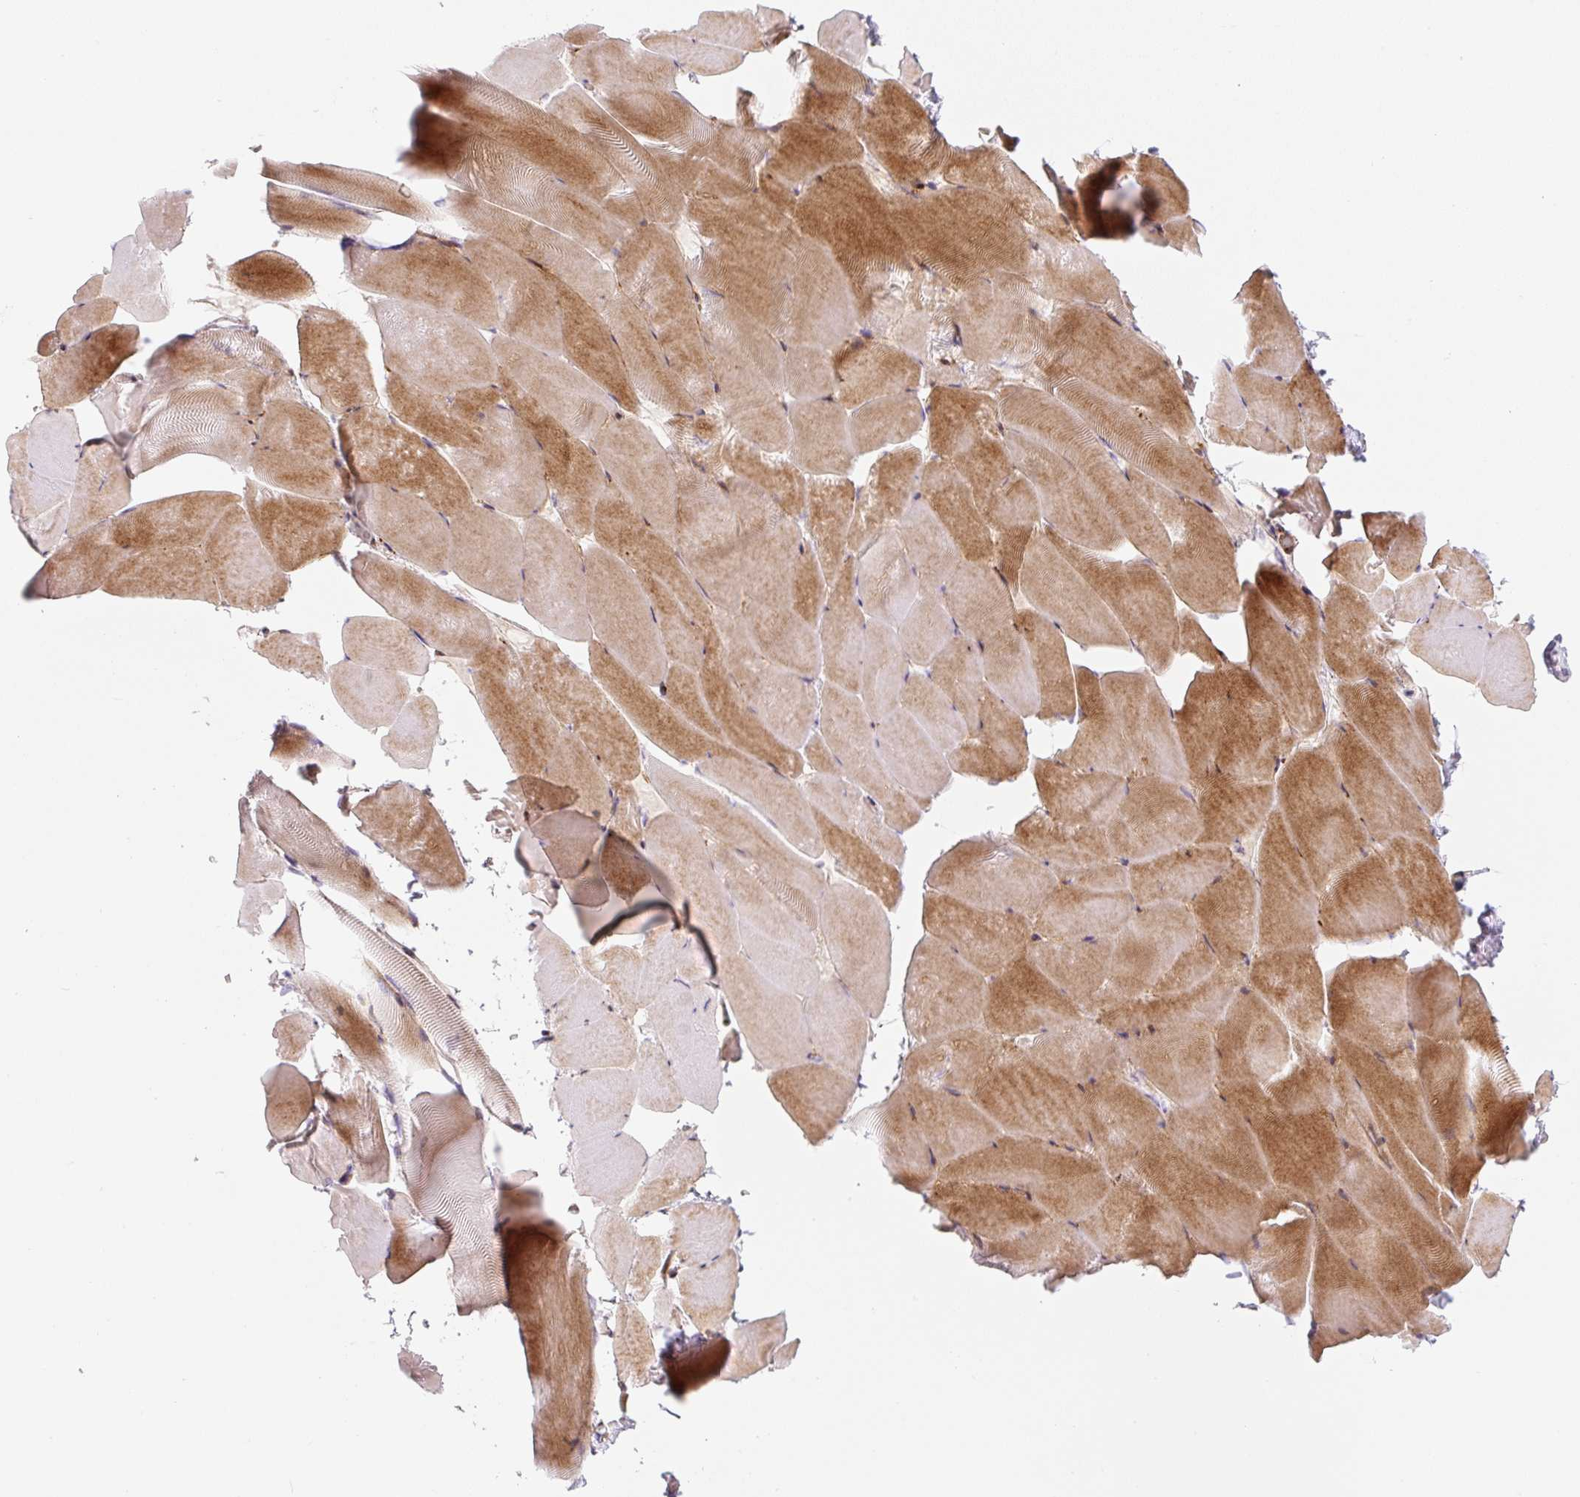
{"staining": {"intensity": "moderate", "quantity": ">75%", "location": "cytoplasmic/membranous"}, "tissue": "skeletal muscle", "cell_type": "Myocytes", "image_type": "normal", "snomed": [{"axis": "morphology", "description": "Normal tissue, NOS"}, {"axis": "topography", "description": "Skeletal muscle"}], "caption": "Skeletal muscle stained with immunohistochemistry (IHC) reveals moderate cytoplasmic/membranous staining in approximately >75% of myocytes.", "gene": "DISP3", "patient": {"sex": "female", "age": 64}}